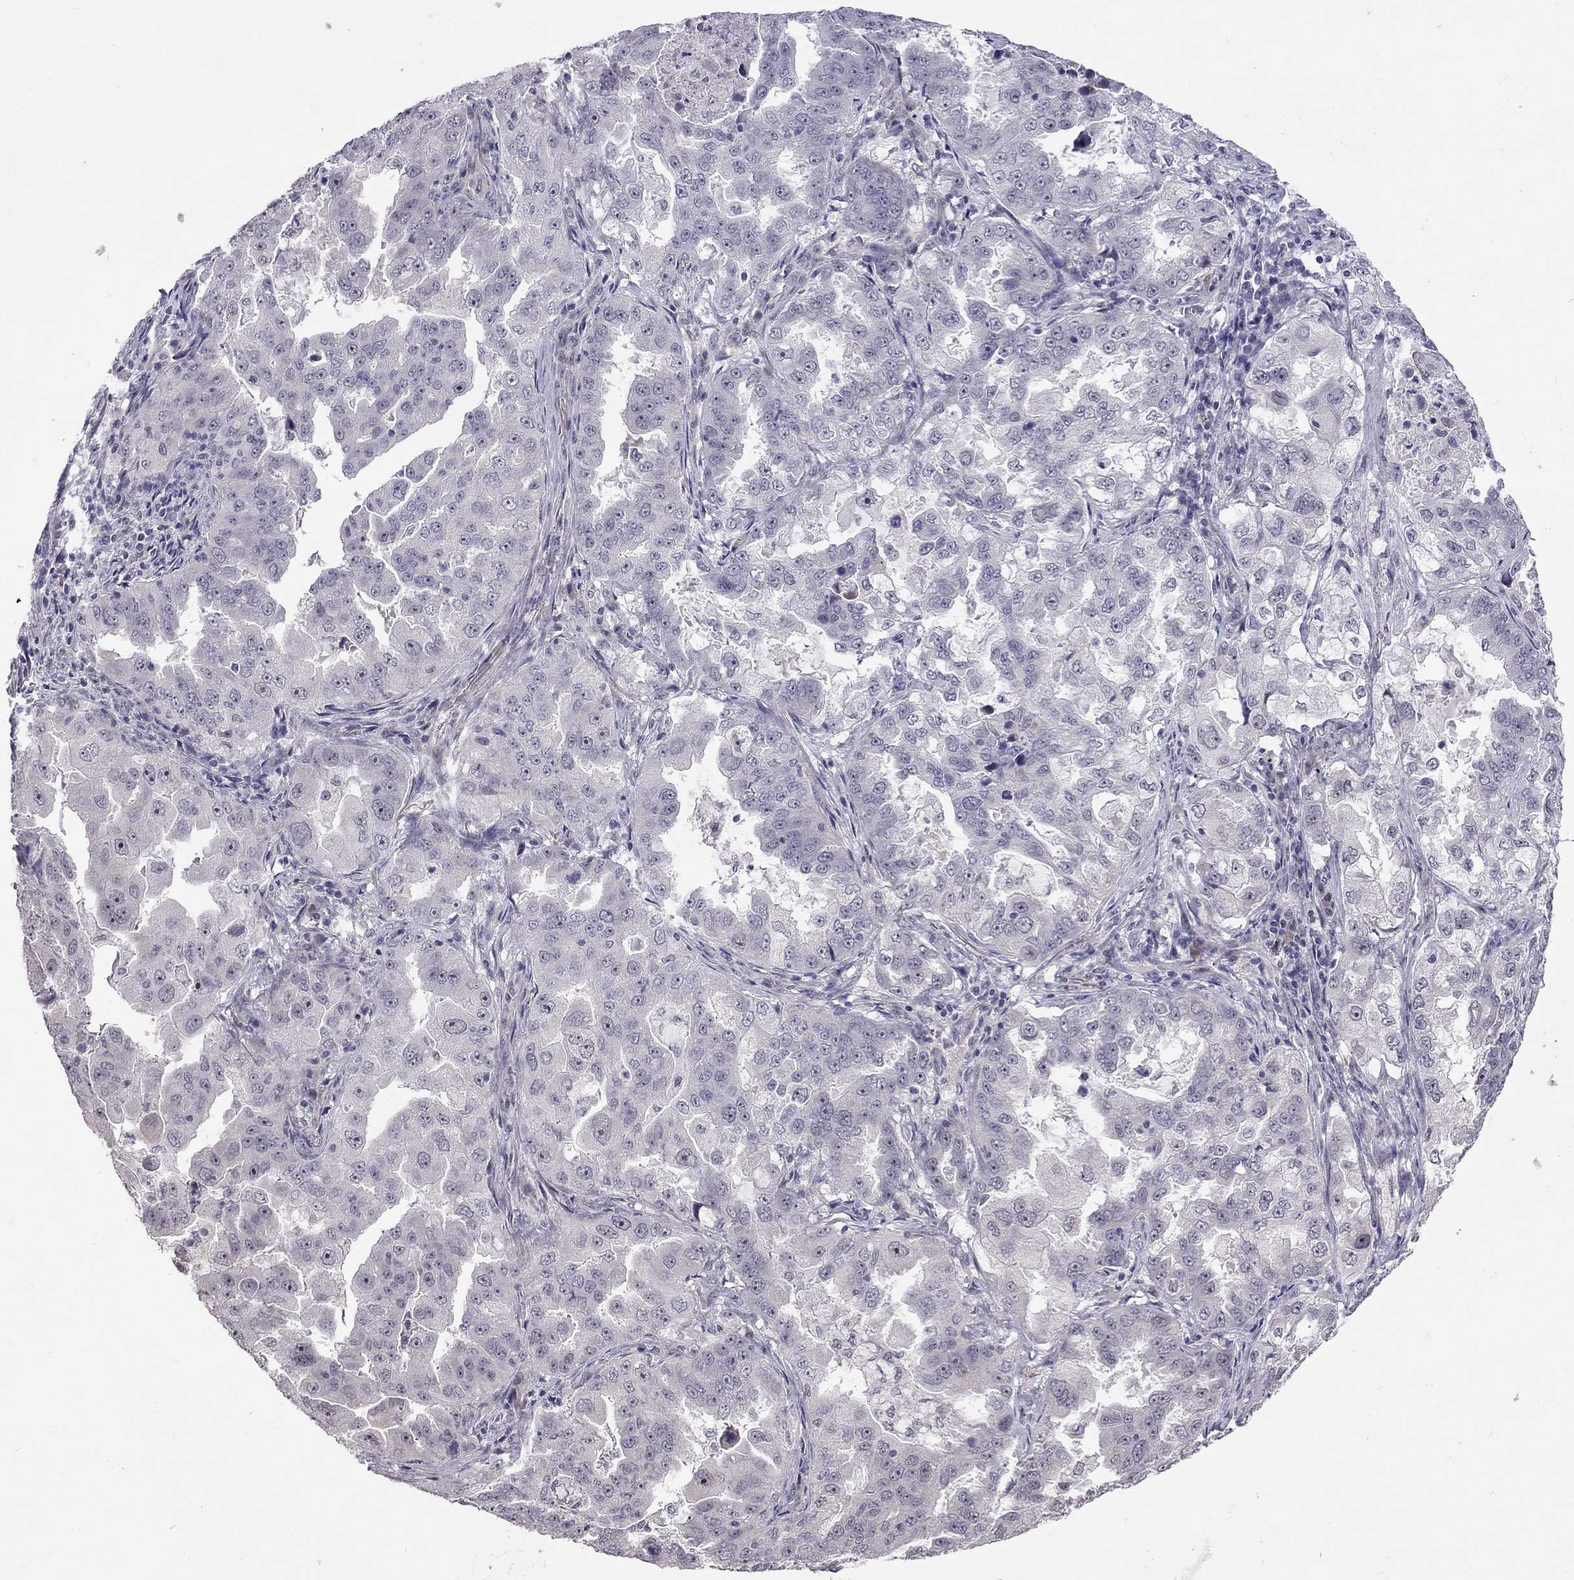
{"staining": {"intensity": "negative", "quantity": "none", "location": "none"}, "tissue": "lung cancer", "cell_type": "Tumor cells", "image_type": "cancer", "snomed": [{"axis": "morphology", "description": "Adenocarcinoma, NOS"}, {"axis": "topography", "description": "Lung"}], "caption": "This is an immunohistochemistry (IHC) micrograph of lung cancer (adenocarcinoma). There is no expression in tumor cells.", "gene": "STXBP6", "patient": {"sex": "female", "age": 61}}